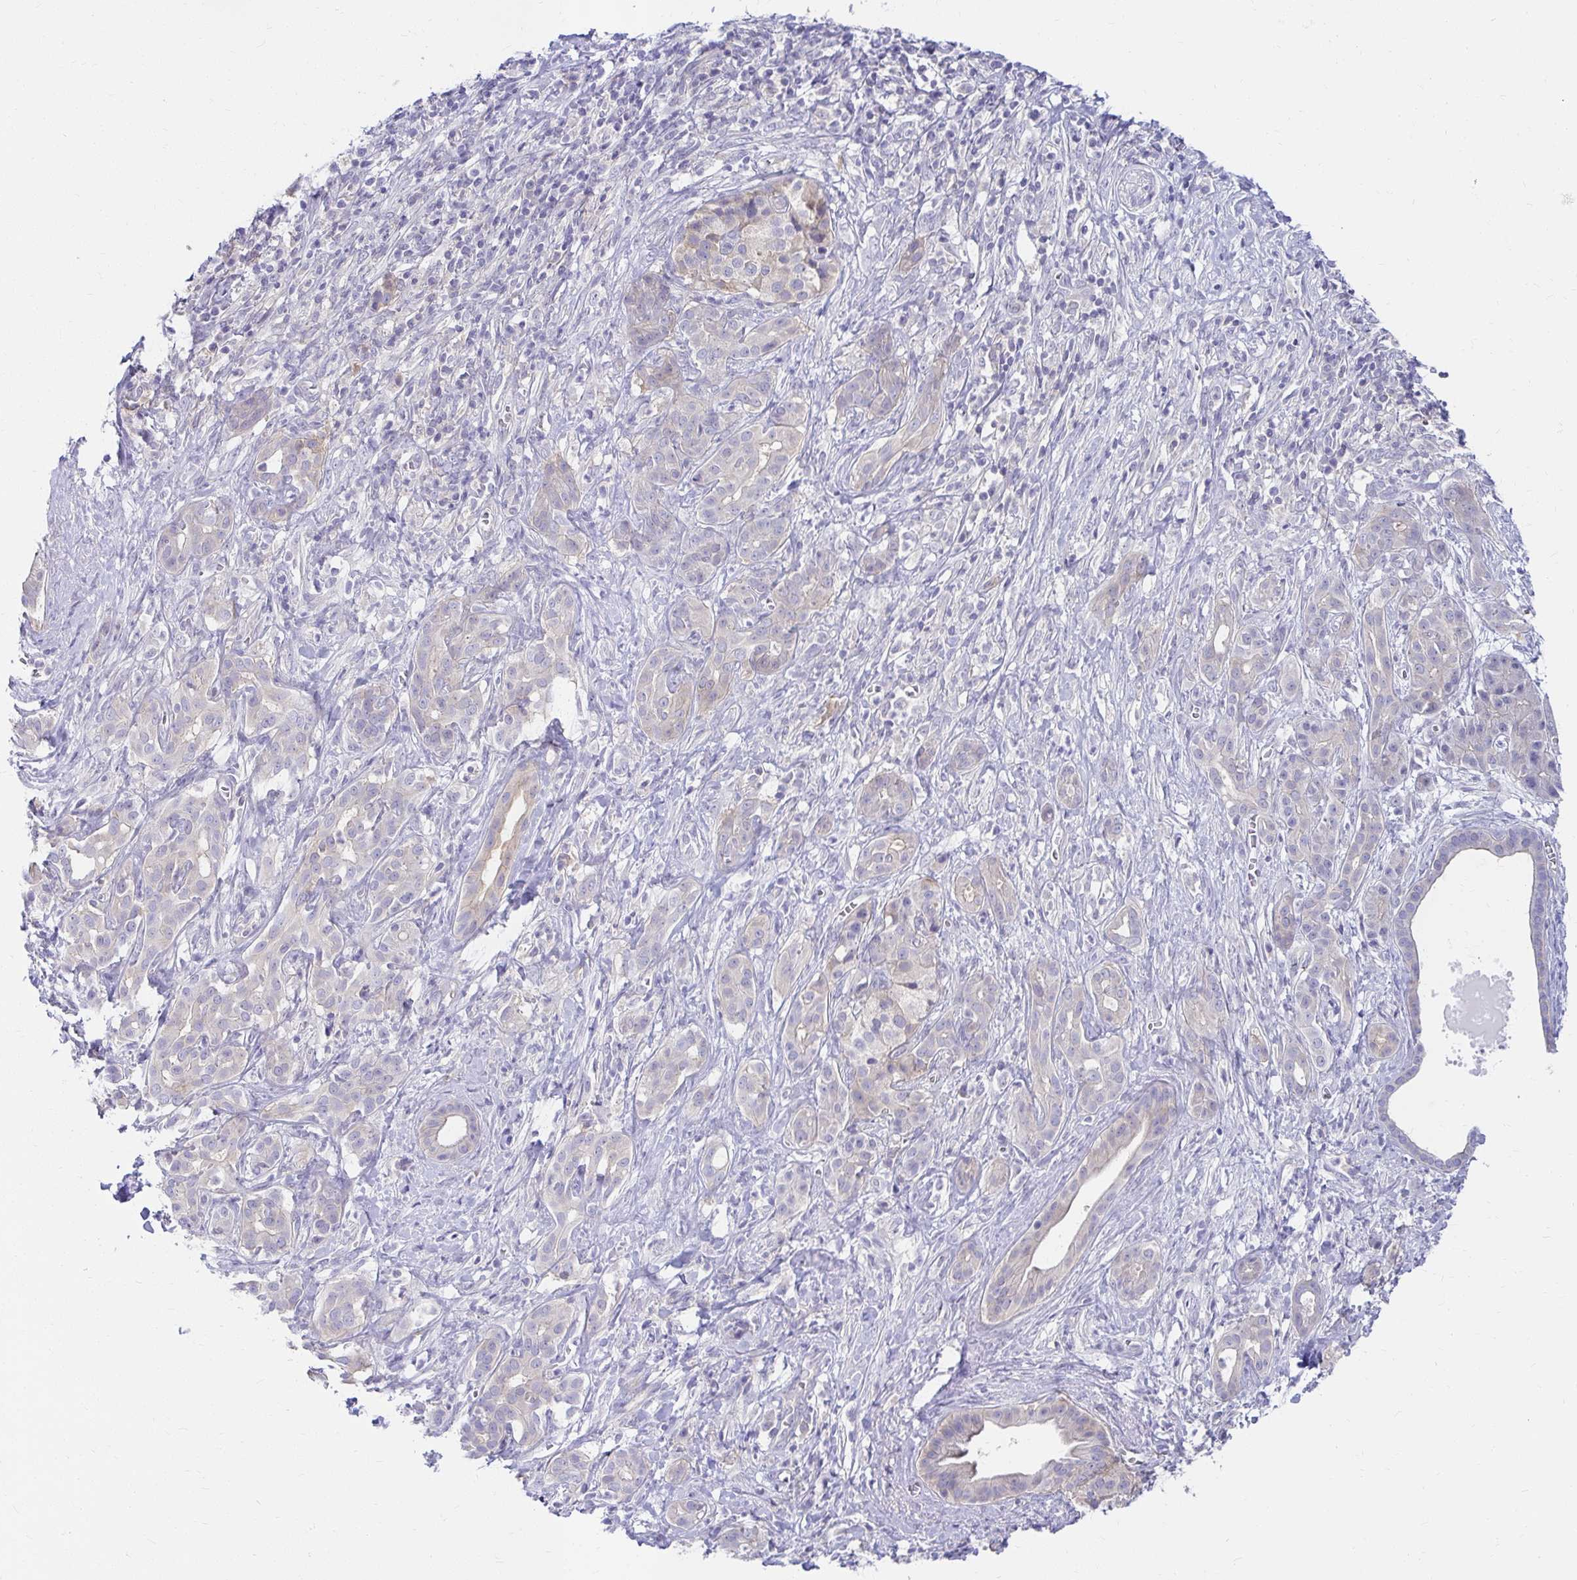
{"staining": {"intensity": "weak", "quantity": "<25%", "location": "cytoplasmic/membranous"}, "tissue": "pancreatic cancer", "cell_type": "Tumor cells", "image_type": "cancer", "snomed": [{"axis": "morphology", "description": "Adenocarcinoma, NOS"}, {"axis": "topography", "description": "Pancreas"}], "caption": "The image displays no significant staining in tumor cells of pancreatic cancer (adenocarcinoma).", "gene": "C19orf81", "patient": {"sex": "male", "age": 61}}